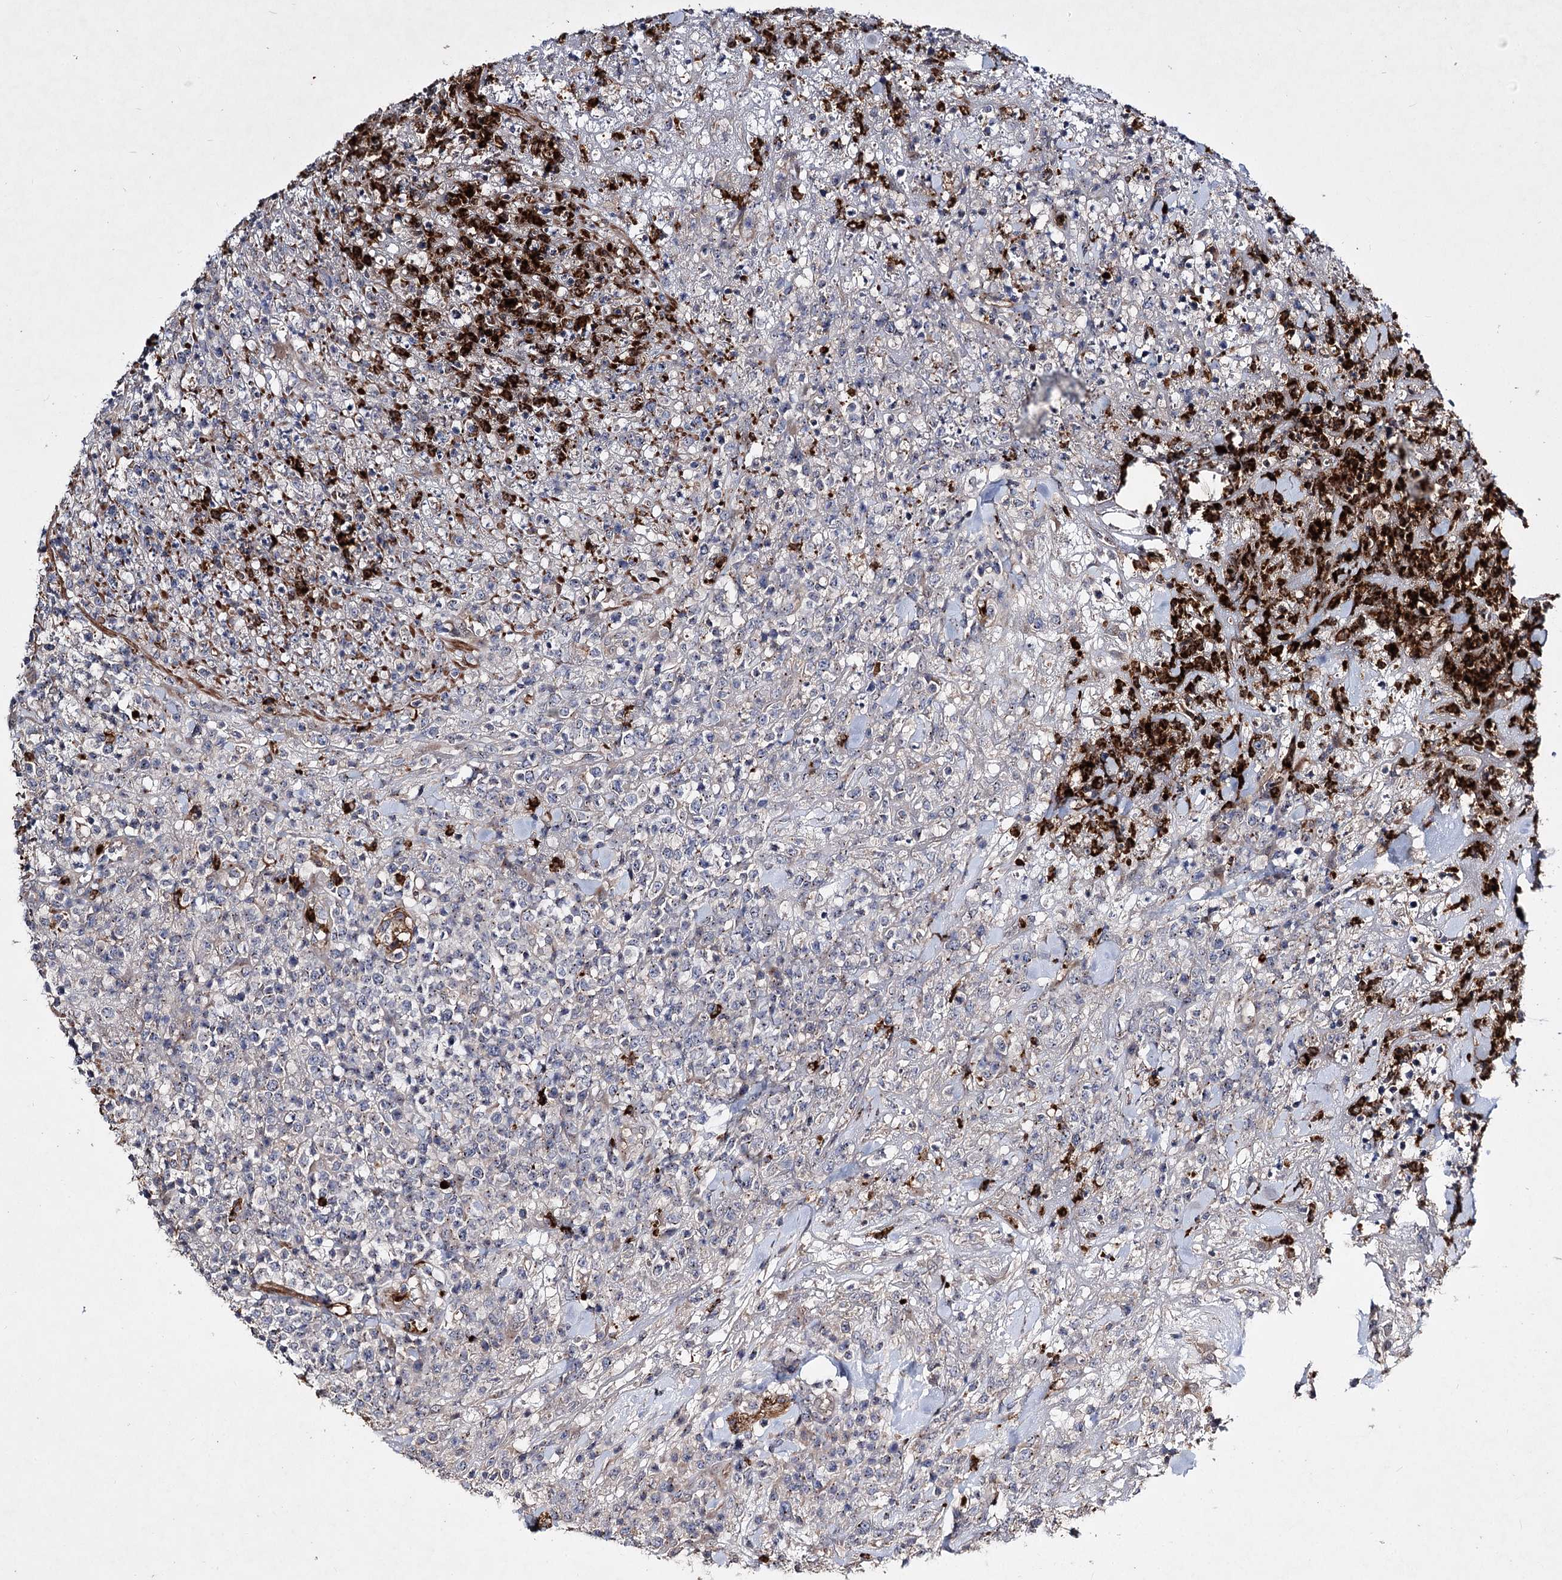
{"staining": {"intensity": "negative", "quantity": "none", "location": "none"}, "tissue": "lymphoma", "cell_type": "Tumor cells", "image_type": "cancer", "snomed": [{"axis": "morphology", "description": "Malignant lymphoma, non-Hodgkin's type, High grade"}, {"axis": "topography", "description": "Colon"}], "caption": "Malignant lymphoma, non-Hodgkin's type (high-grade) stained for a protein using immunohistochemistry (IHC) demonstrates no staining tumor cells.", "gene": "MINDY3", "patient": {"sex": "female", "age": 53}}